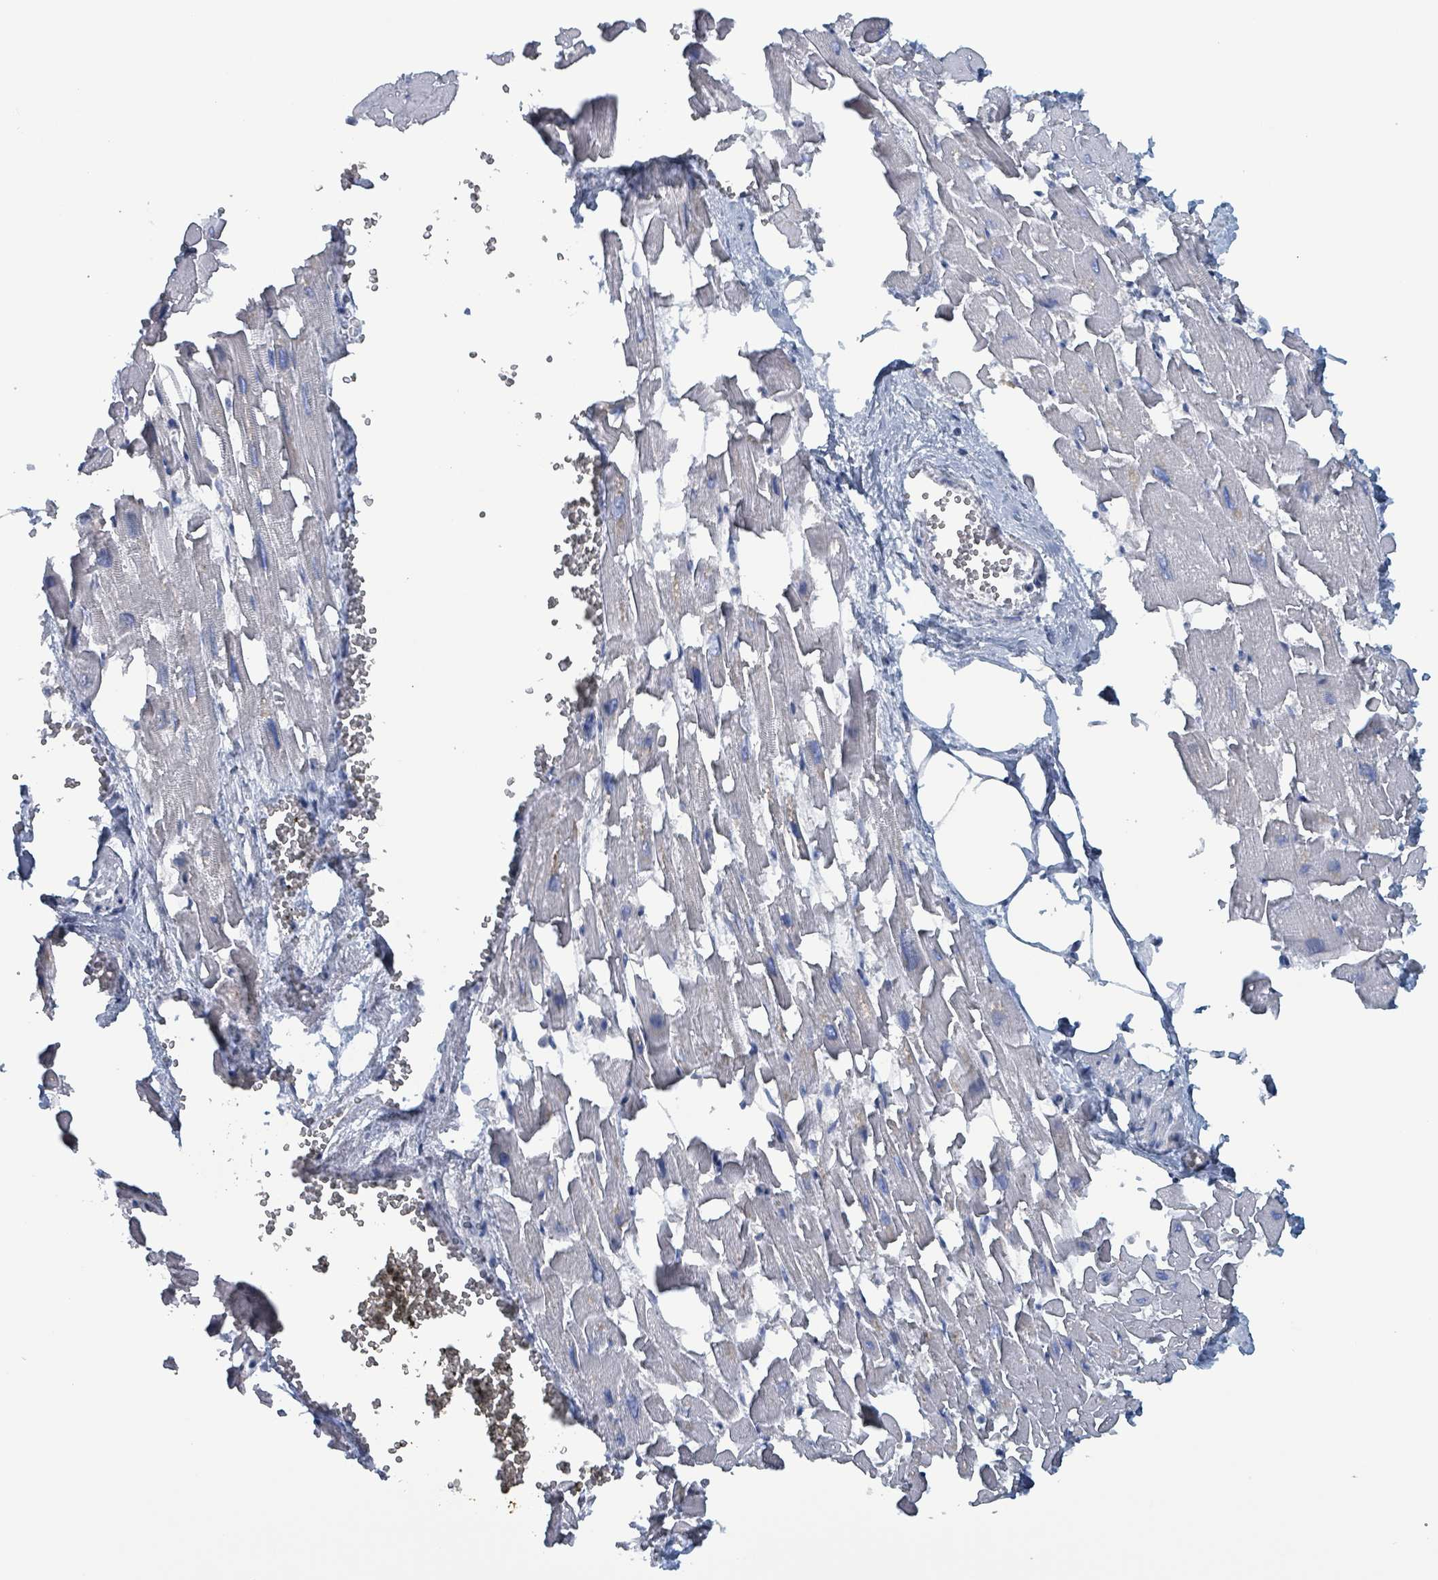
{"staining": {"intensity": "negative", "quantity": "none", "location": "none"}, "tissue": "heart muscle", "cell_type": "Cardiomyocytes", "image_type": "normal", "snomed": [{"axis": "morphology", "description": "Normal tissue, NOS"}, {"axis": "topography", "description": "Heart"}], "caption": "Heart muscle stained for a protein using immunohistochemistry (IHC) exhibits no staining cardiomyocytes.", "gene": "BIVM", "patient": {"sex": "female", "age": 64}}